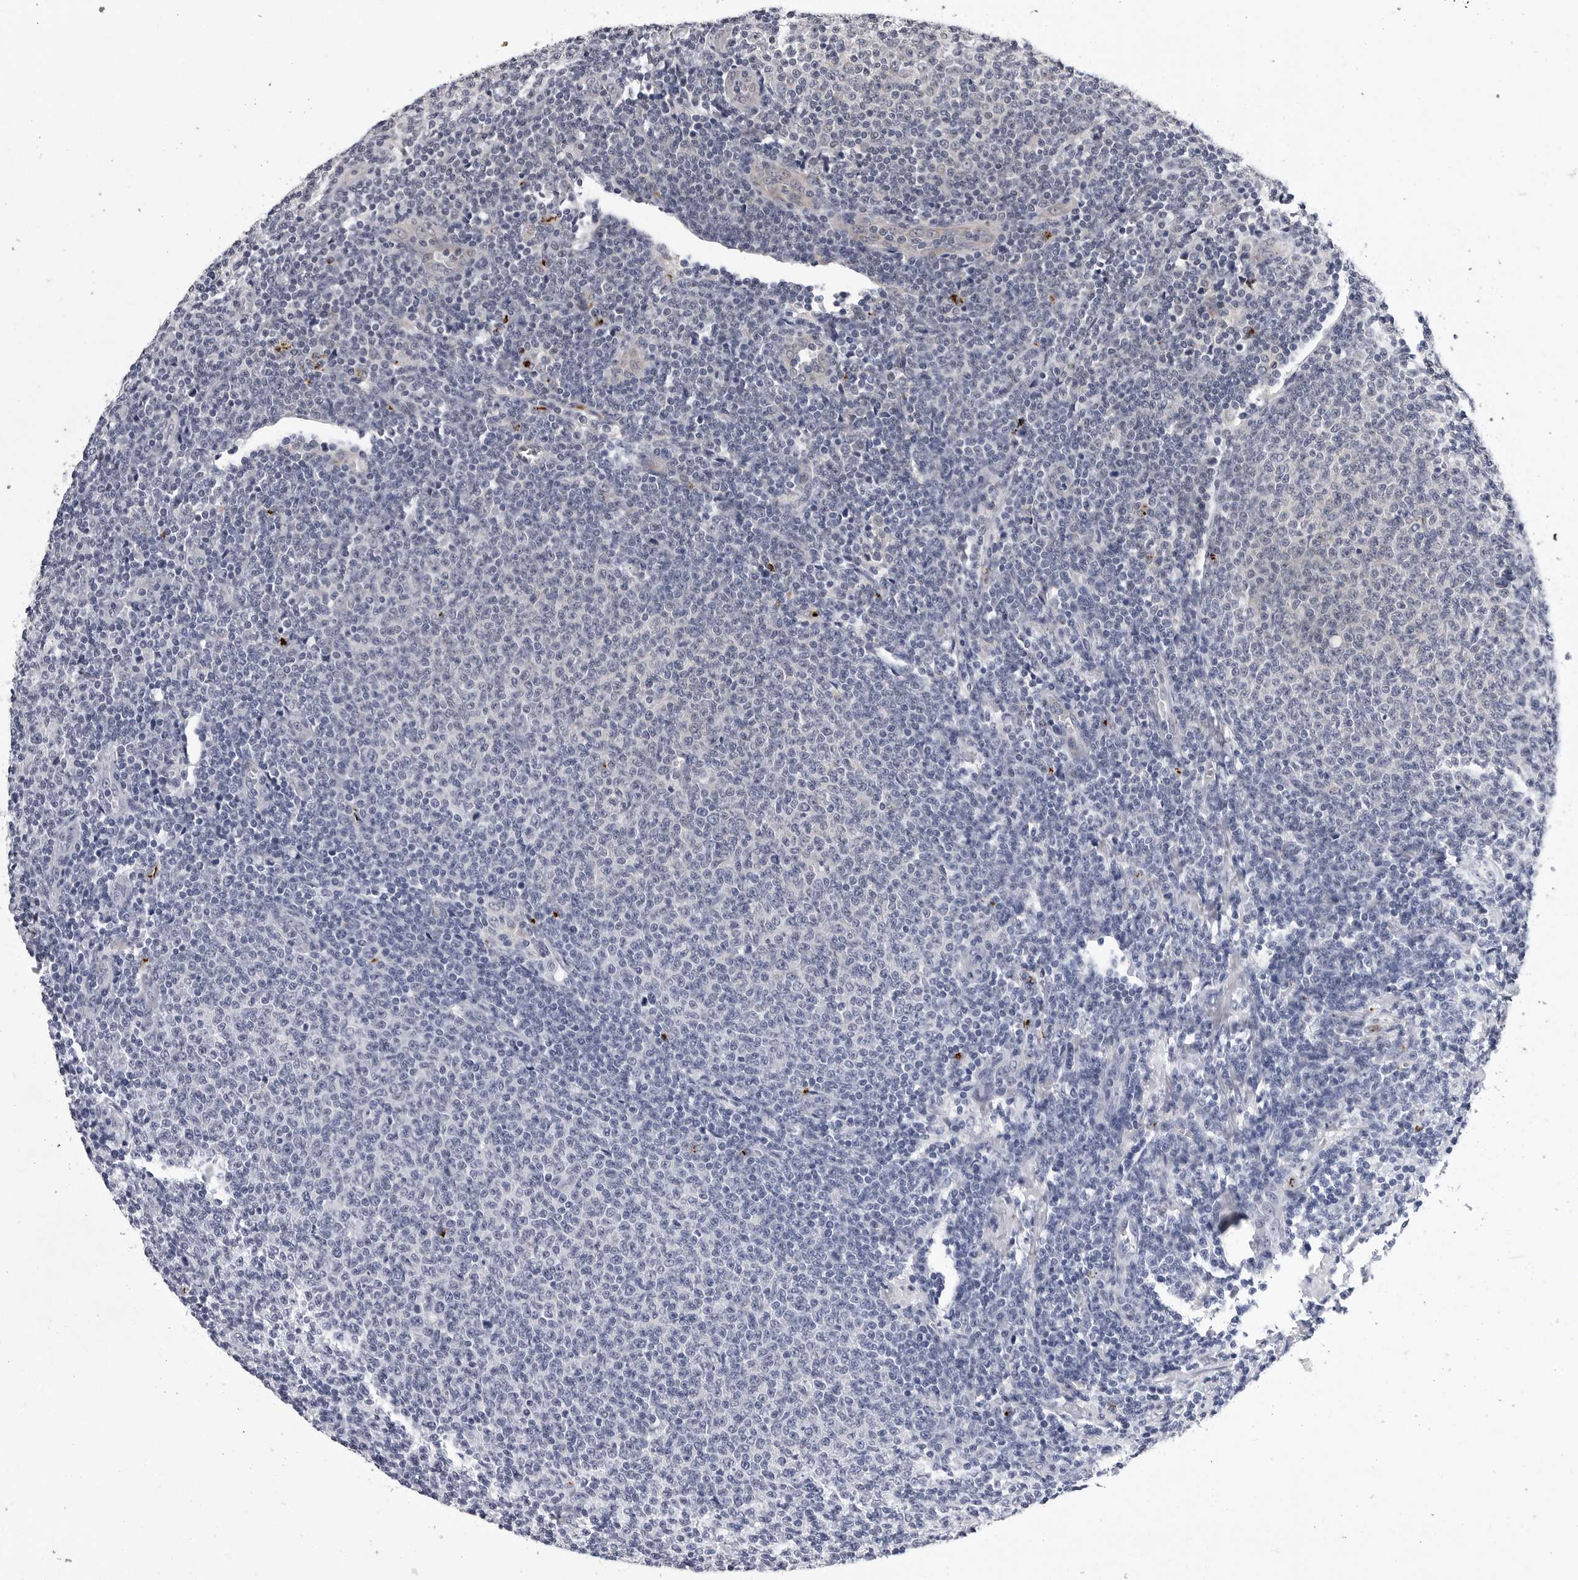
{"staining": {"intensity": "negative", "quantity": "none", "location": "none"}, "tissue": "lymphoma", "cell_type": "Tumor cells", "image_type": "cancer", "snomed": [{"axis": "morphology", "description": "Malignant lymphoma, non-Hodgkin's type, Low grade"}, {"axis": "topography", "description": "Lymph node"}], "caption": "Immunohistochemistry histopathology image of human lymphoma stained for a protein (brown), which reveals no positivity in tumor cells.", "gene": "KIAA1614", "patient": {"sex": "male", "age": 66}}